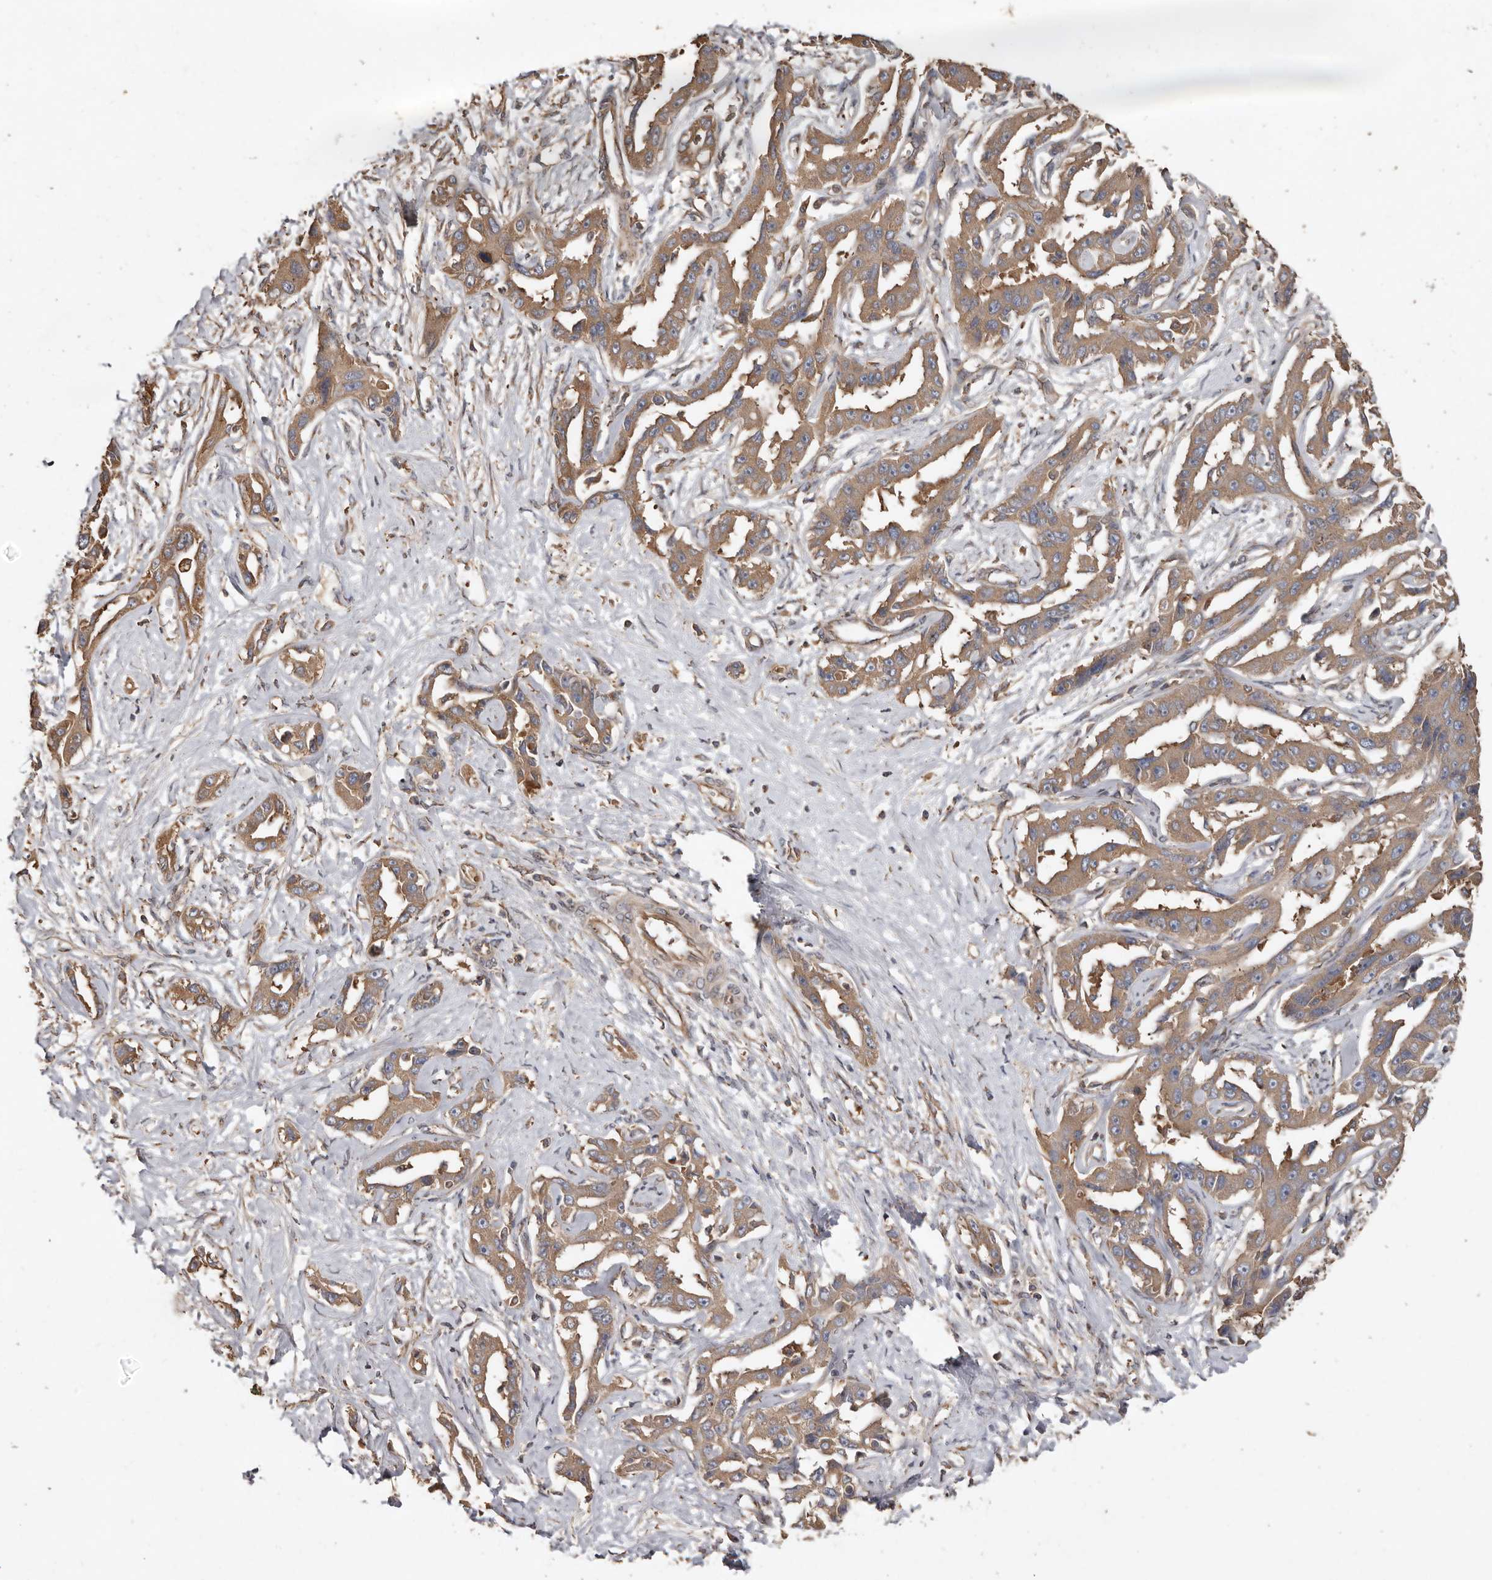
{"staining": {"intensity": "moderate", "quantity": ">75%", "location": "cytoplasmic/membranous"}, "tissue": "liver cancer", "cell_type": "Tumor cells", "image_type": "cancer", "snomed": [{"axis": "morphology", "description": "Cholangiocarcinoma"}, {"axis": "topography", "description": "Liver"}], "caption": "Tumor cells reveal moderate cytoplasmic/membranous staining in approximately >75% of cells in liver cholangiocarcinoma.", "gene": "FLCN", "patient": {"sex": "male", "age": 59}}